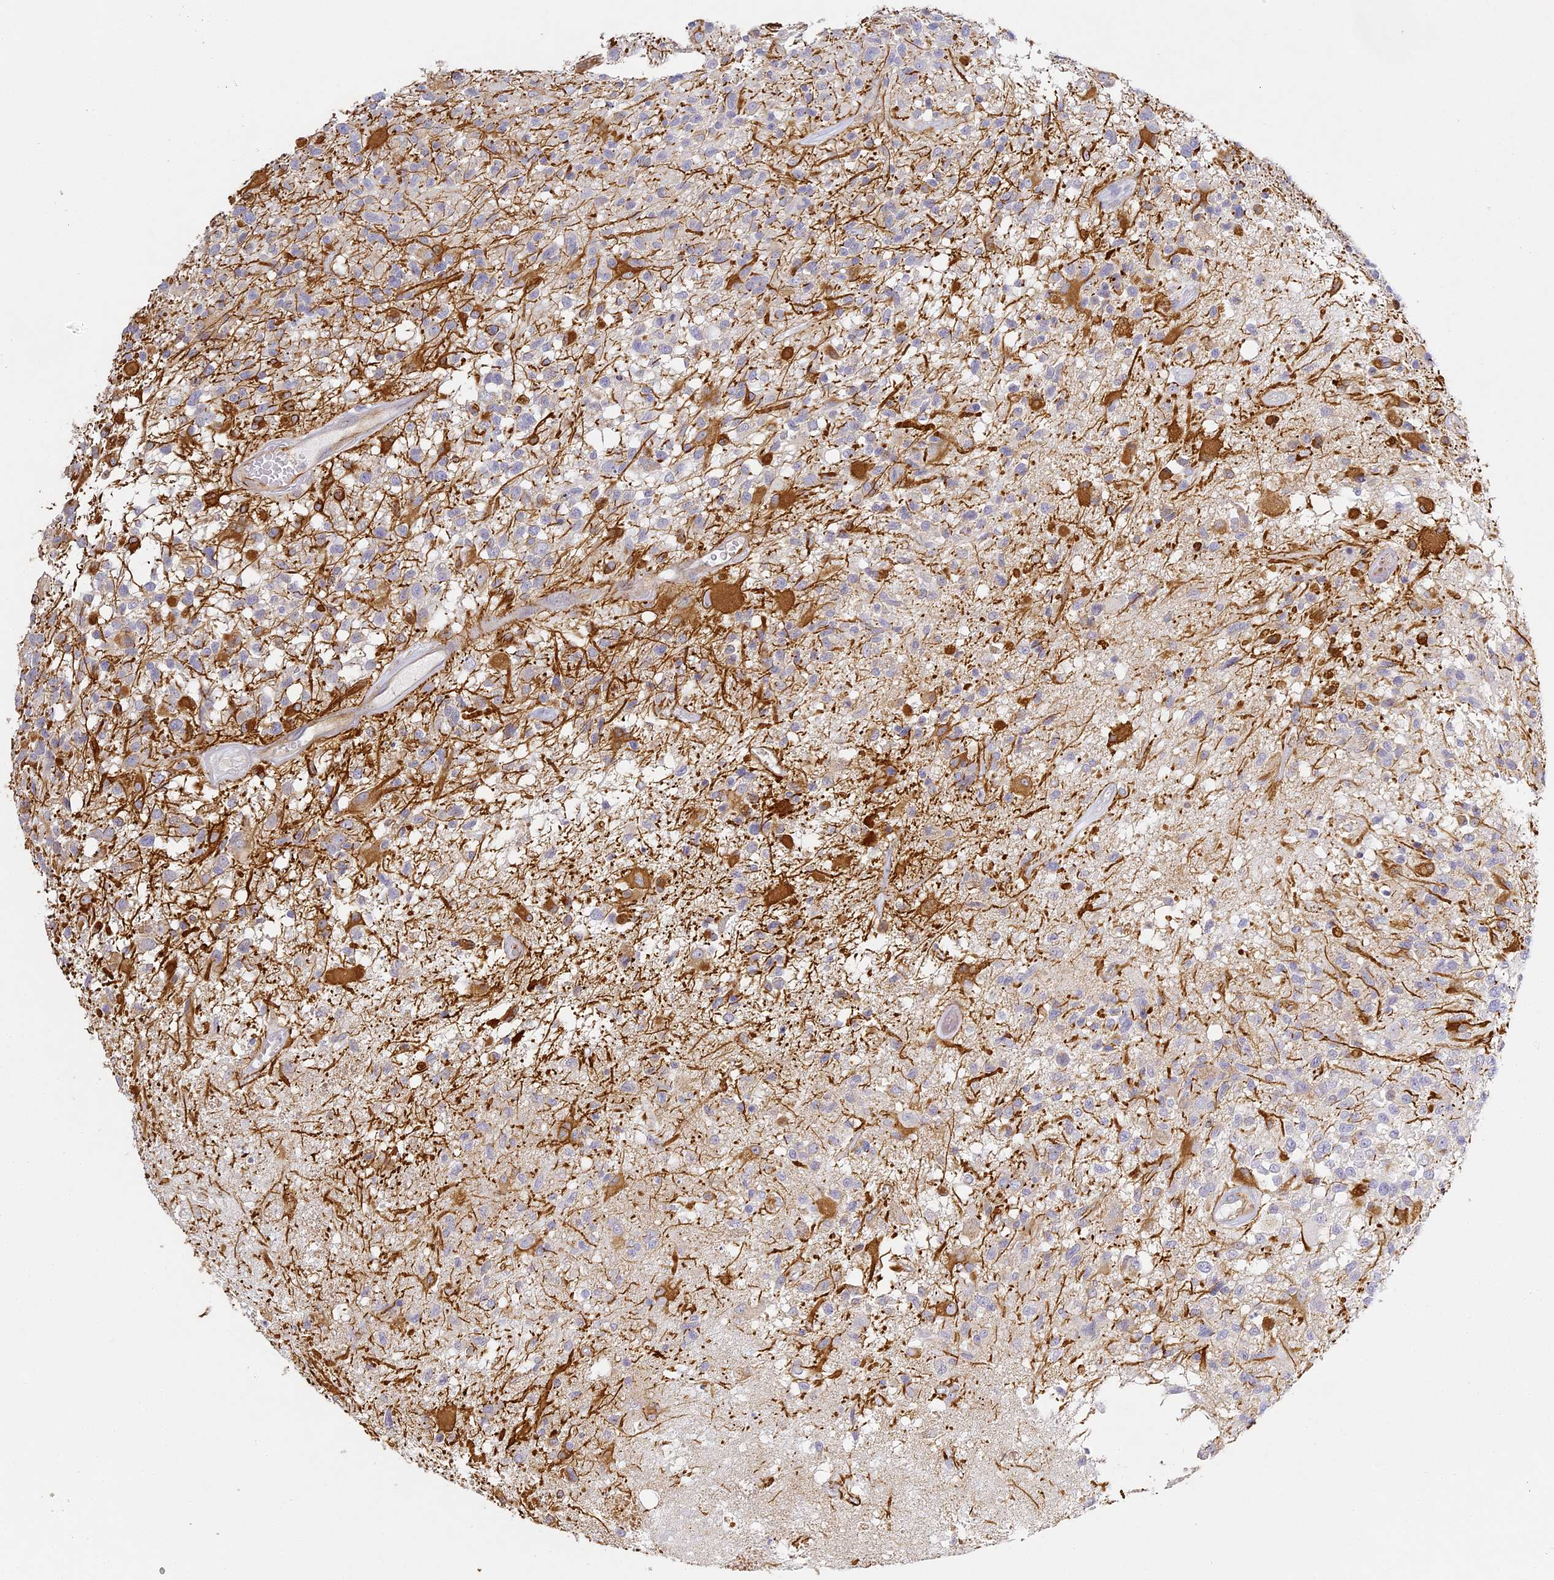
{"staining": {"intensity": "strong", "quantity": "<25%", "location": "cytoplasmic/membranous"}, "tissue": "glioma", "cell_type": "Tumor cells", "image_type": "cancer", "snomed": [{"axis": "morphology", "description": "Glioma, malignant, High grade"}, {"axis": "morphology", "description": "Glioblastoma, NOS"}, {"axis": "topography", "description": "Brain"}], "caption": "A medium amount of strong cytoplasmic/membranous staining is seen in about <25% of tumor cells in glioblastoma tissue.", "gene": "MED28", "patient": {"sex": "male", "age": 60}}